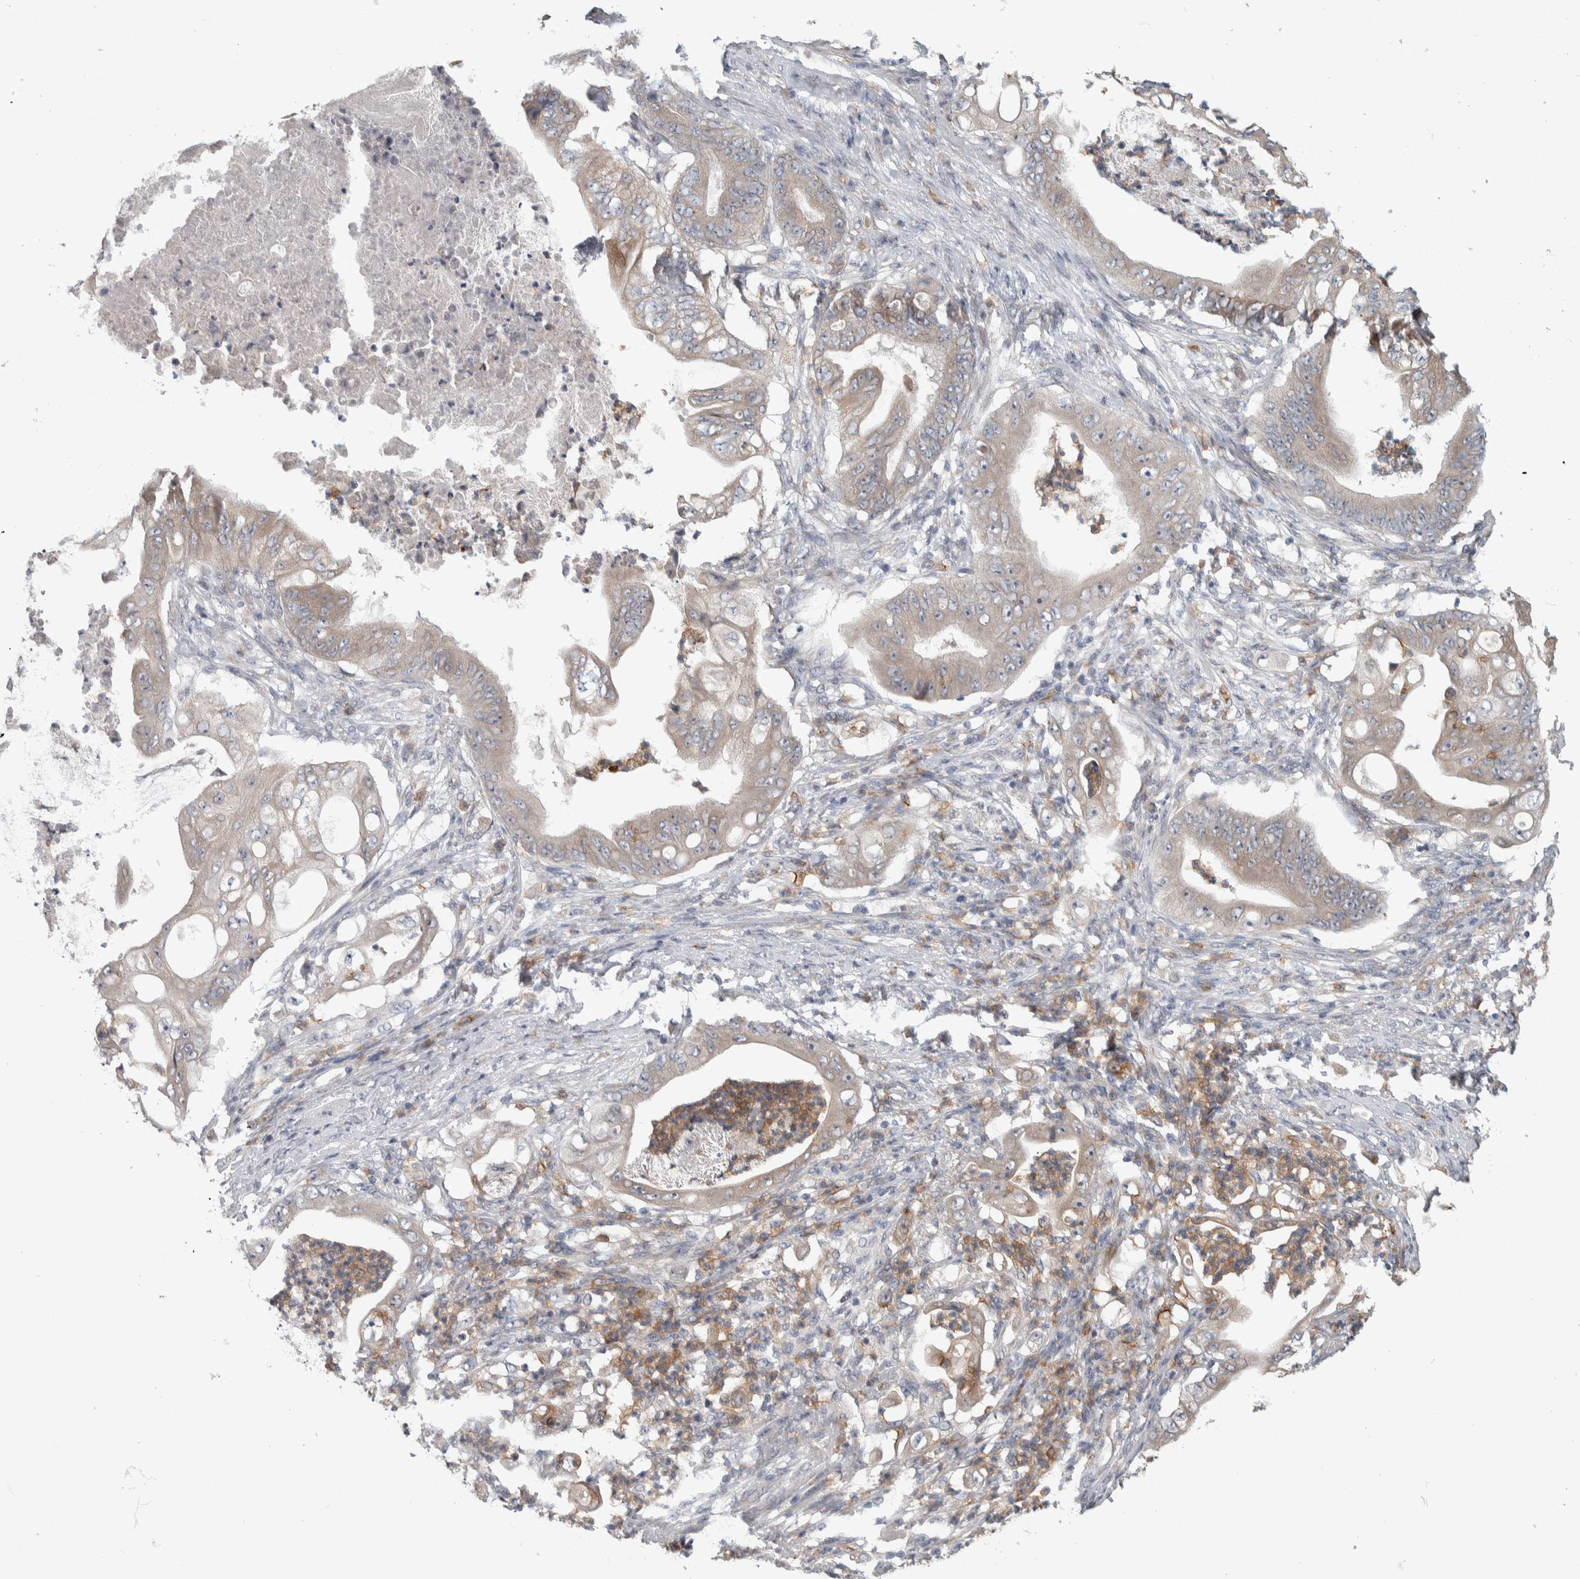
{"staining": {"intensity": "weak", "quantity": "25%-75%", "location": "cytoplasmic/membranous"}, "tissue": "stomach cancer", "cell_type": "Tumor cells", "image_type": "cancer", "snomed": [{"axis": "morphology", "description": "Adenocarcinoma, NOS"}, {"axis": "topography", "description": "Stomach"}], "caption": "This is a photomicrograph of immunohistochemistry staining of stomach adenocarcinoma, which shows weak expression in the cytoplasmic/membranous of tumor cells.", "gene": "SRP68", "patient": {"sex": "female", "age": 73}}